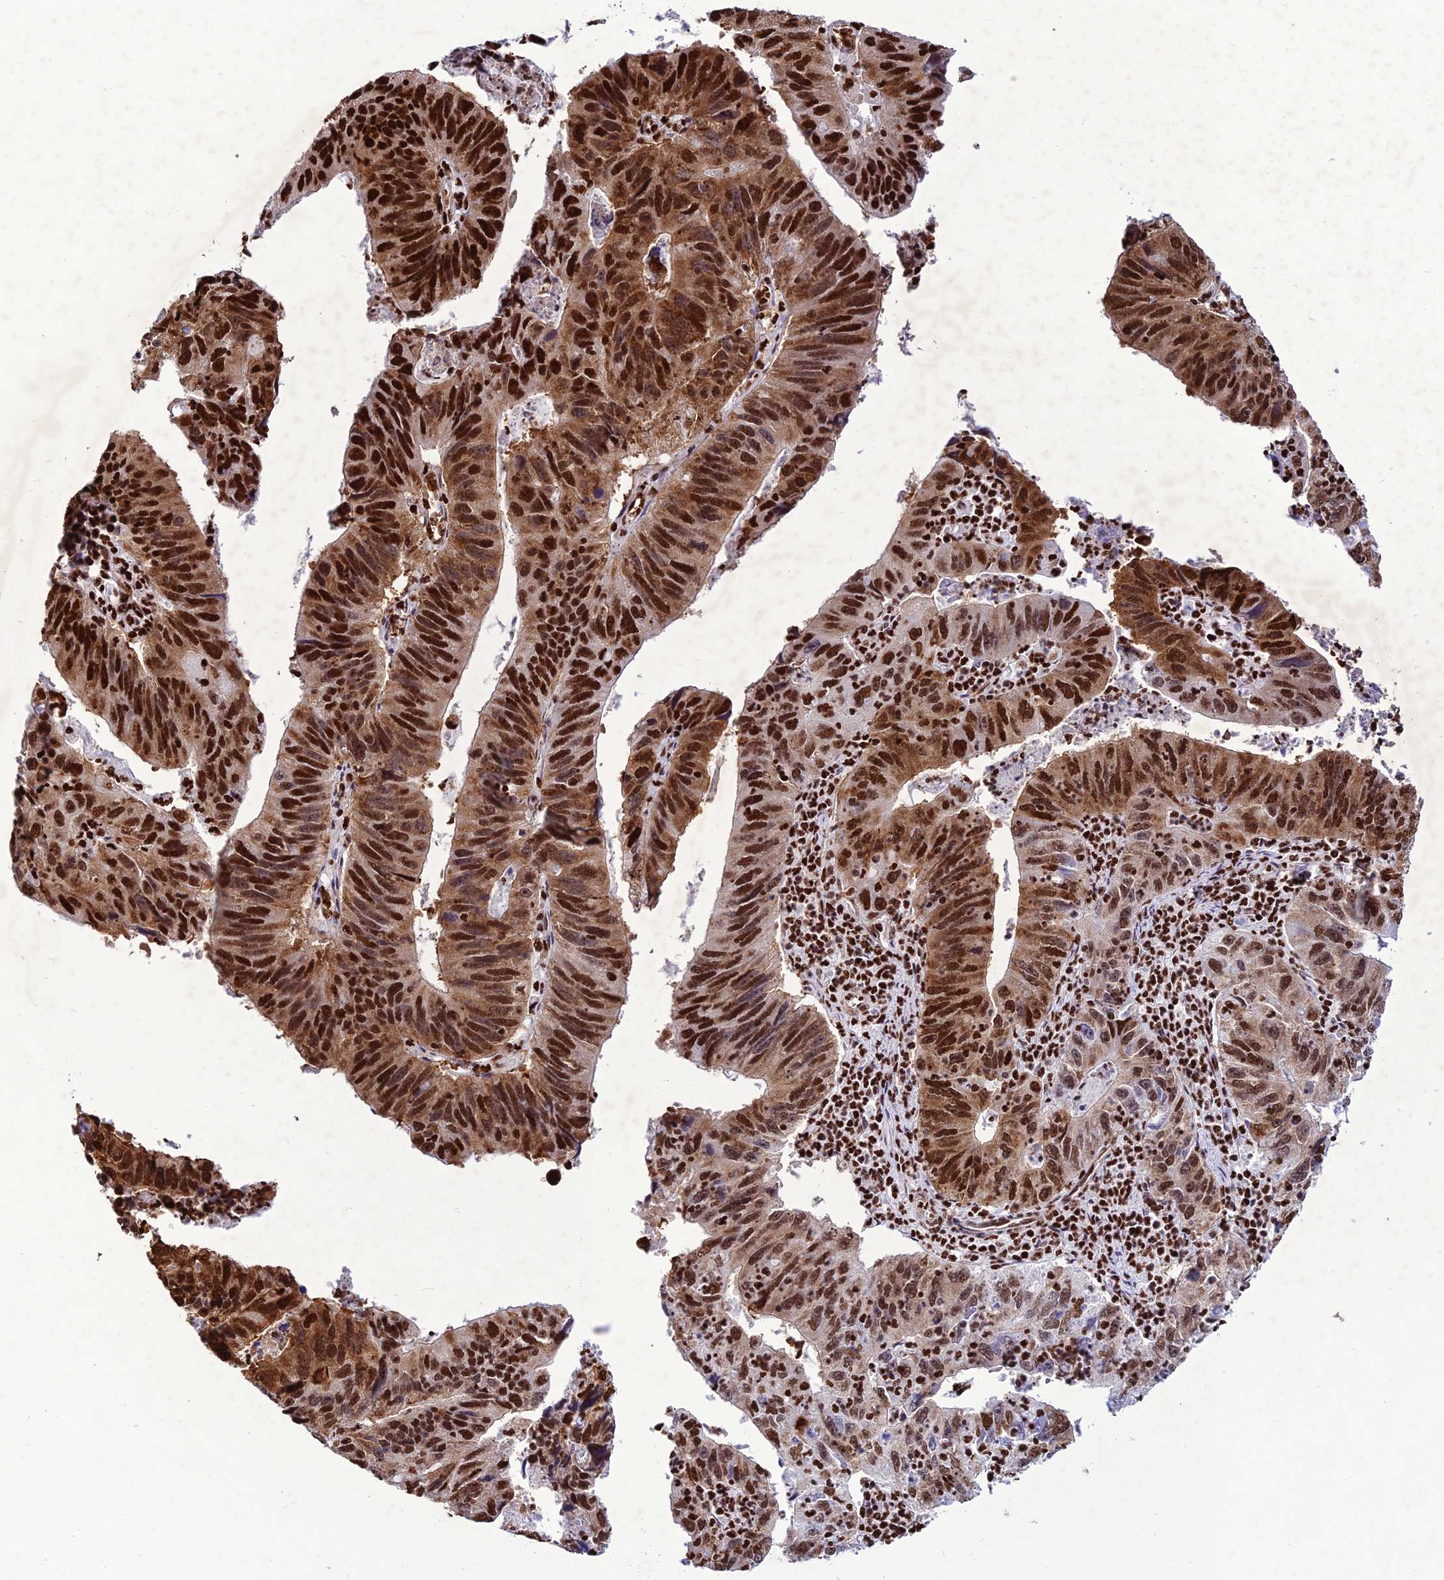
{"staining": {"intensity": "strong", "quantity": ">75%", "location": "cytoplasmic/membranous,nuclear"}, "tissue": "stomach cancer", "cell_type": "Tumor cells", "image_type": "cancer", "snomed": [{"axis": "morphology", "description": "Adenocarcinoma, NOS"}, {"axis": "topography", "description": "Stomach"}], "caption": "Immunohistochemistry (IHC) (DAB) staining of human stomach cancer displays strong cytoplasmic/membranous and nuclear protein staining in about >75% of tumor cells.", "gene": "INO80E", "patient": {"sex": "male", "age": 59}}